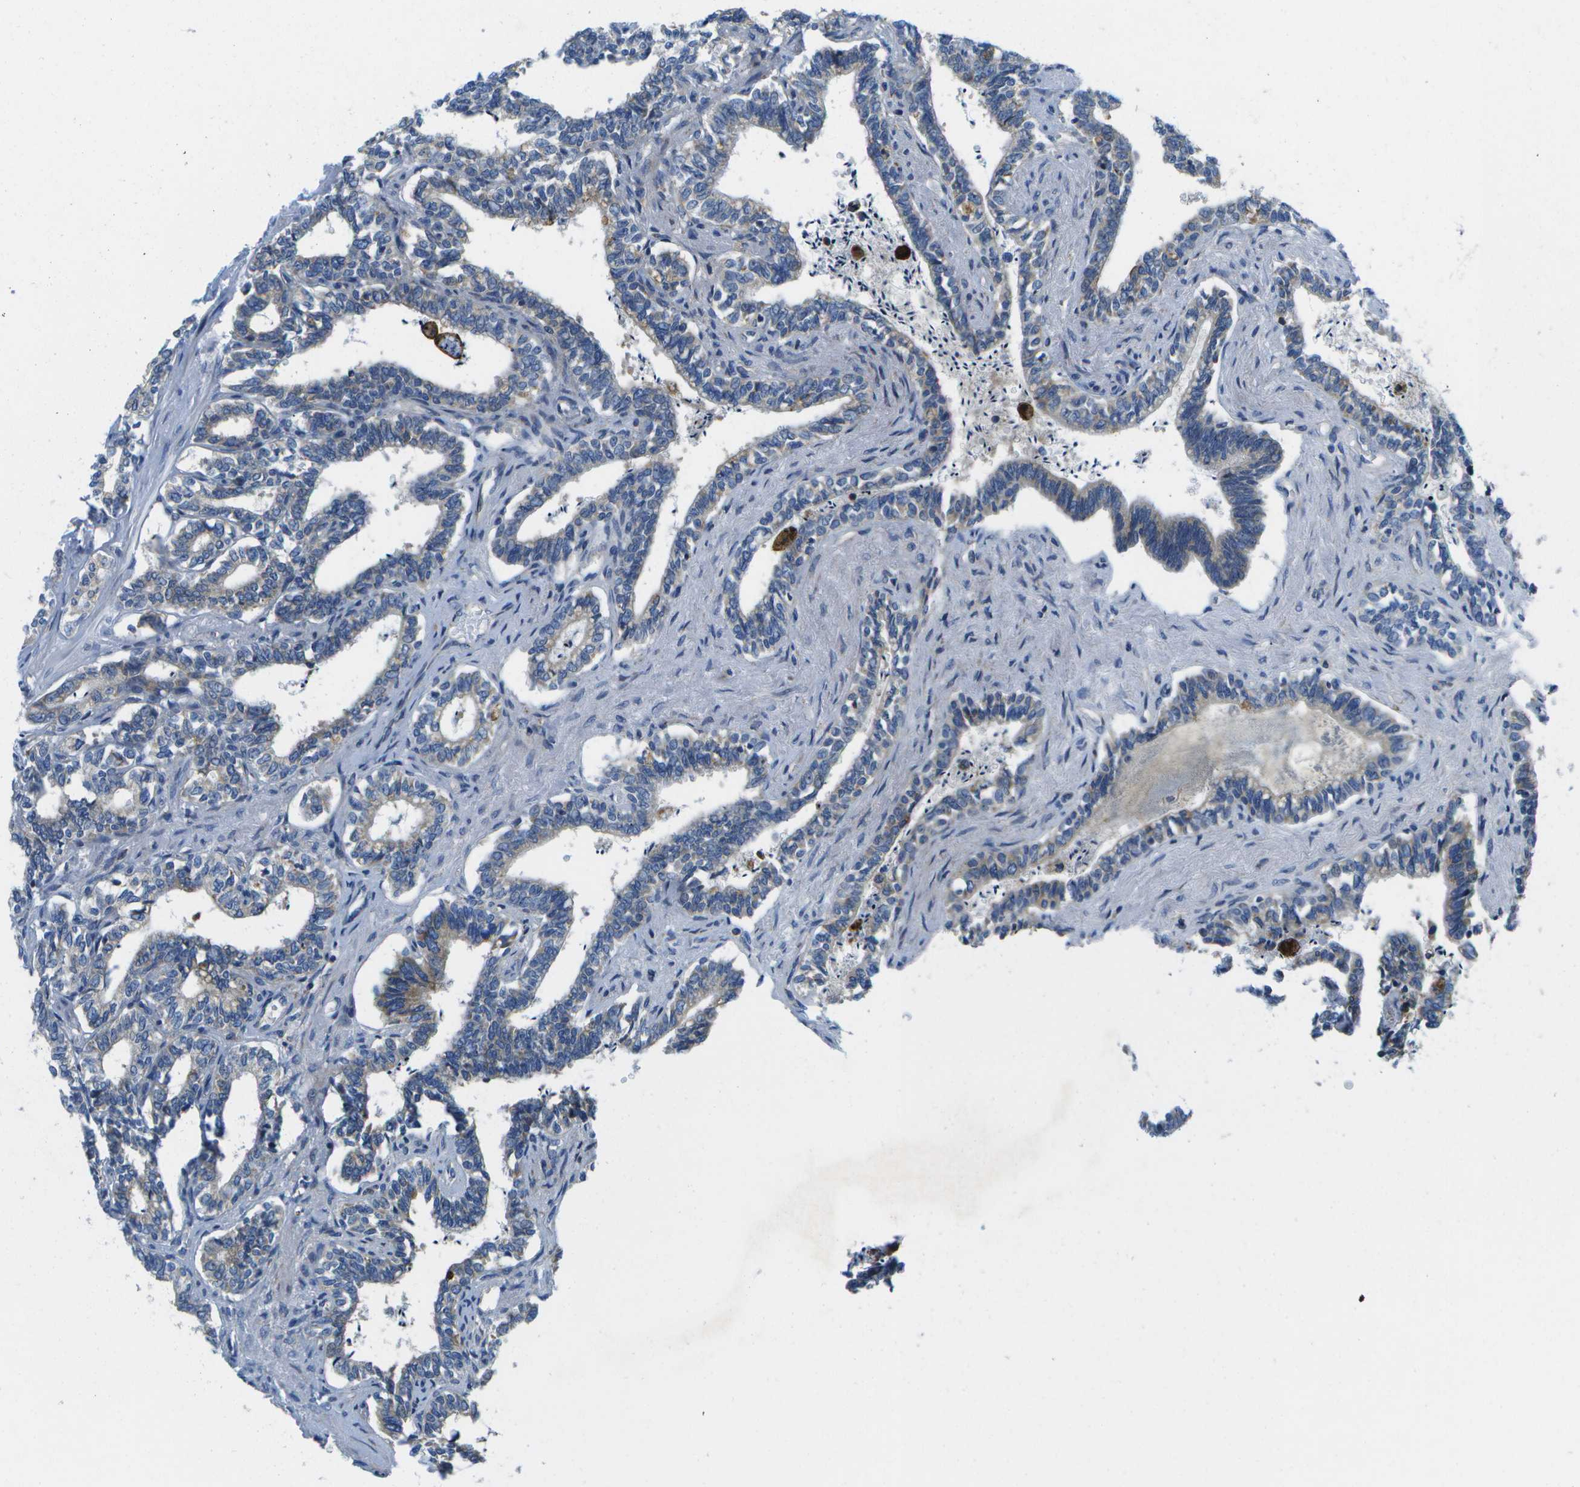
{"staining": {"intensity": "moderate", "quantity": "25%-75%", "location": "cytoplasmic/membranous"}, "tissue": "seminal vesicle", "cell_type": "Glandular cells", "image_type": "normal", "snomed": [{"axis": "morphology", "description": "Normal tissue, NOS"}, {"axis": "morphology", "description": "Adenocarcinoma, High grade"}, {"axis": "topography", "description": "Prostate"}, {"axis": "topography", "description": "Seminal veicle"}], "caption": "Moderate cytoplasmic/membranous protein staining is present in about 25%-75% of glandular cells in seminal vesicle. (IHC, brightfield microscopy, high magnification).", "gene": "GDF5", "patient": {"sex": "male", "age": 55}}